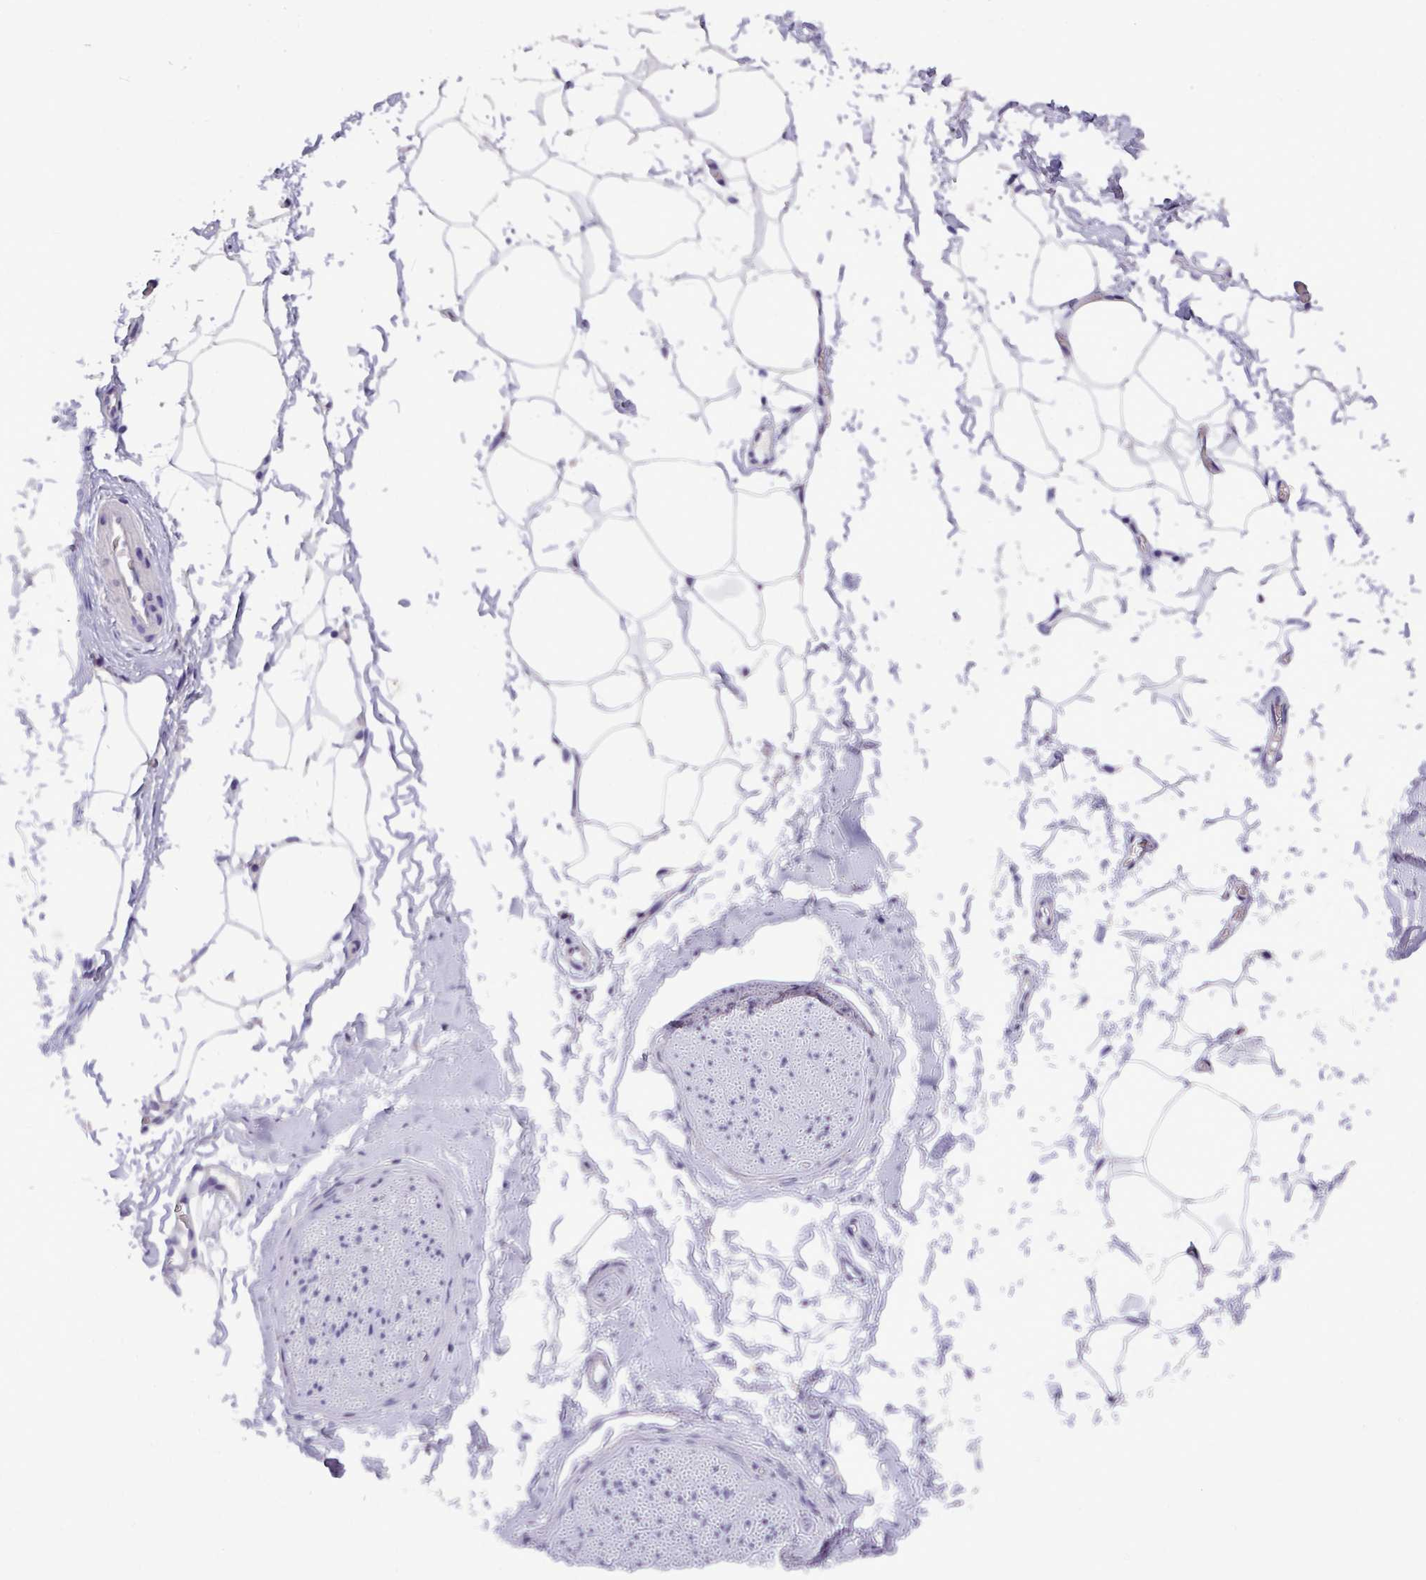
{"staining": {"intensity": "negative", "quantity": "none", "location": "none"}, "tissue": "adipose tissue", "cell_type": "Adipocytes", "image_type": "normal", "snomed": [{"axis": "morphology", "description": "Normal tissue, NOS"}, {"axis": "morphology", "description": "Adenocarcinoma, High grade"}, {"axis": "topography", "description": "Prostate"}, {"axis": "topography", "description": "Peripheral nerve tissue"}], "caption": "The immunohistochemistry (IHC) image has no significant positivity in adipocytes of adipose tissue.", "gene": "EPCAM", "patient": {"sex": "male", "age": 68}}